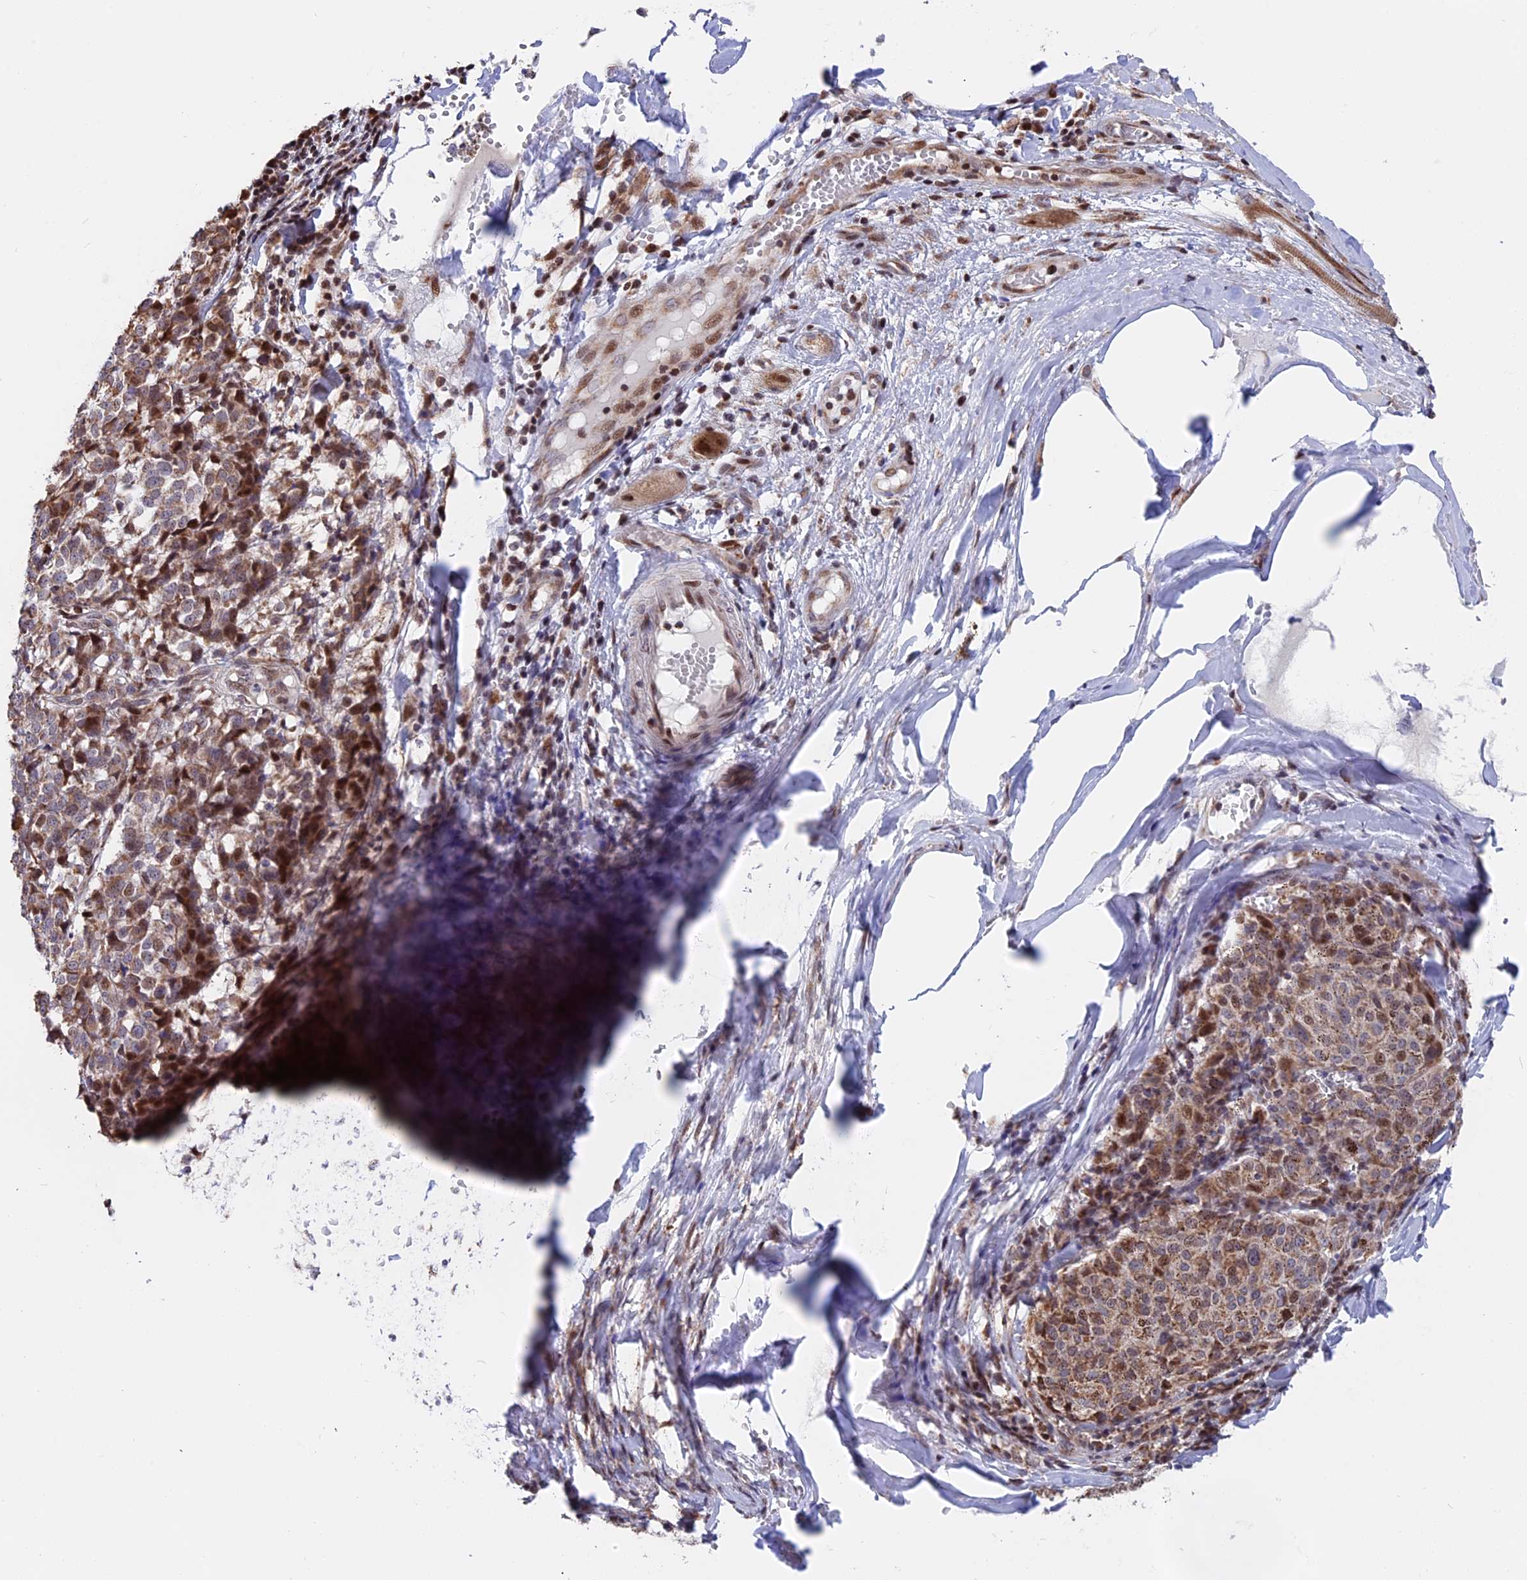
{"staining": {"intensity": "moderate", "quantity": ">75%", "location": "cytoplasmic/membranous"}, "tissue": "melanoma", "cell_type": "Tumor cells", "image_type": "cancer", "snomed": [{"axis": "morphology", "description": "Malignant melanoma, NOS"}, {"axis": "topography", "description": "Skin"}], "caption": "A high-resolution photomicrograph shows immunohistochemistry staining of melanoma, which shows moderate cytoplasmic/membranous expression in approximately >75% of tumor cells.", "gene": "FAM174C", "patient": {"sex": "female", "age": 72}}